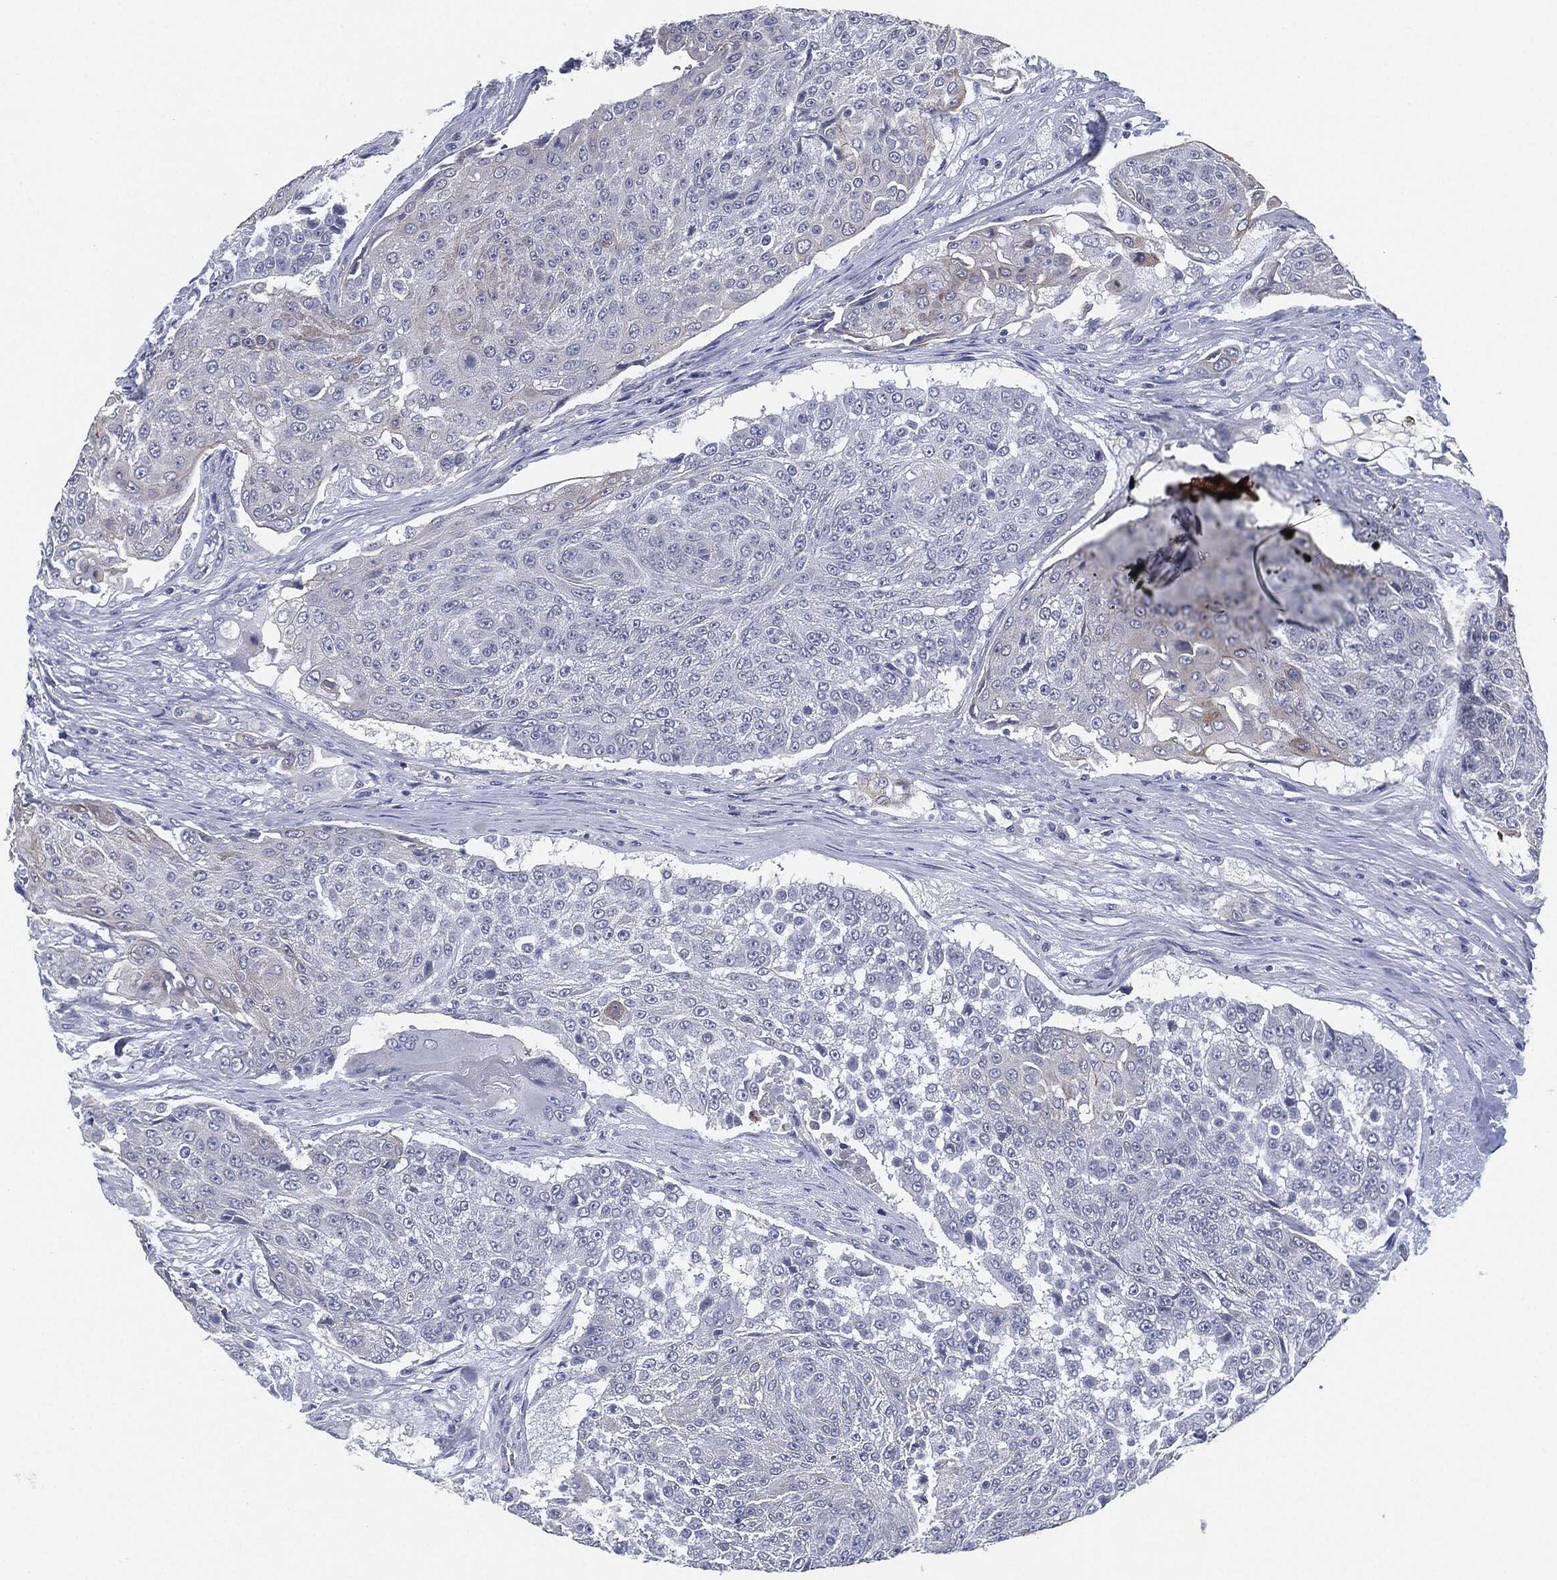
{"staining": {"intensity": "negative", "quantity": "none", "location": "none"}, "tissue": "urothelial cancer", "cell_type": "Tumor cells", "image_type": "cancer", "snomed": [{"axis": "morphology", "description": "Urothelial carcinoma, High grade"}, {"axis": "topography", "description": "Urinary bladder"}], "caption": "An image of human urothelial cancer is negative for staining in tumor cells.", "gene": "SHROOM2", "patient": {"sex": "female", "age": 63}}